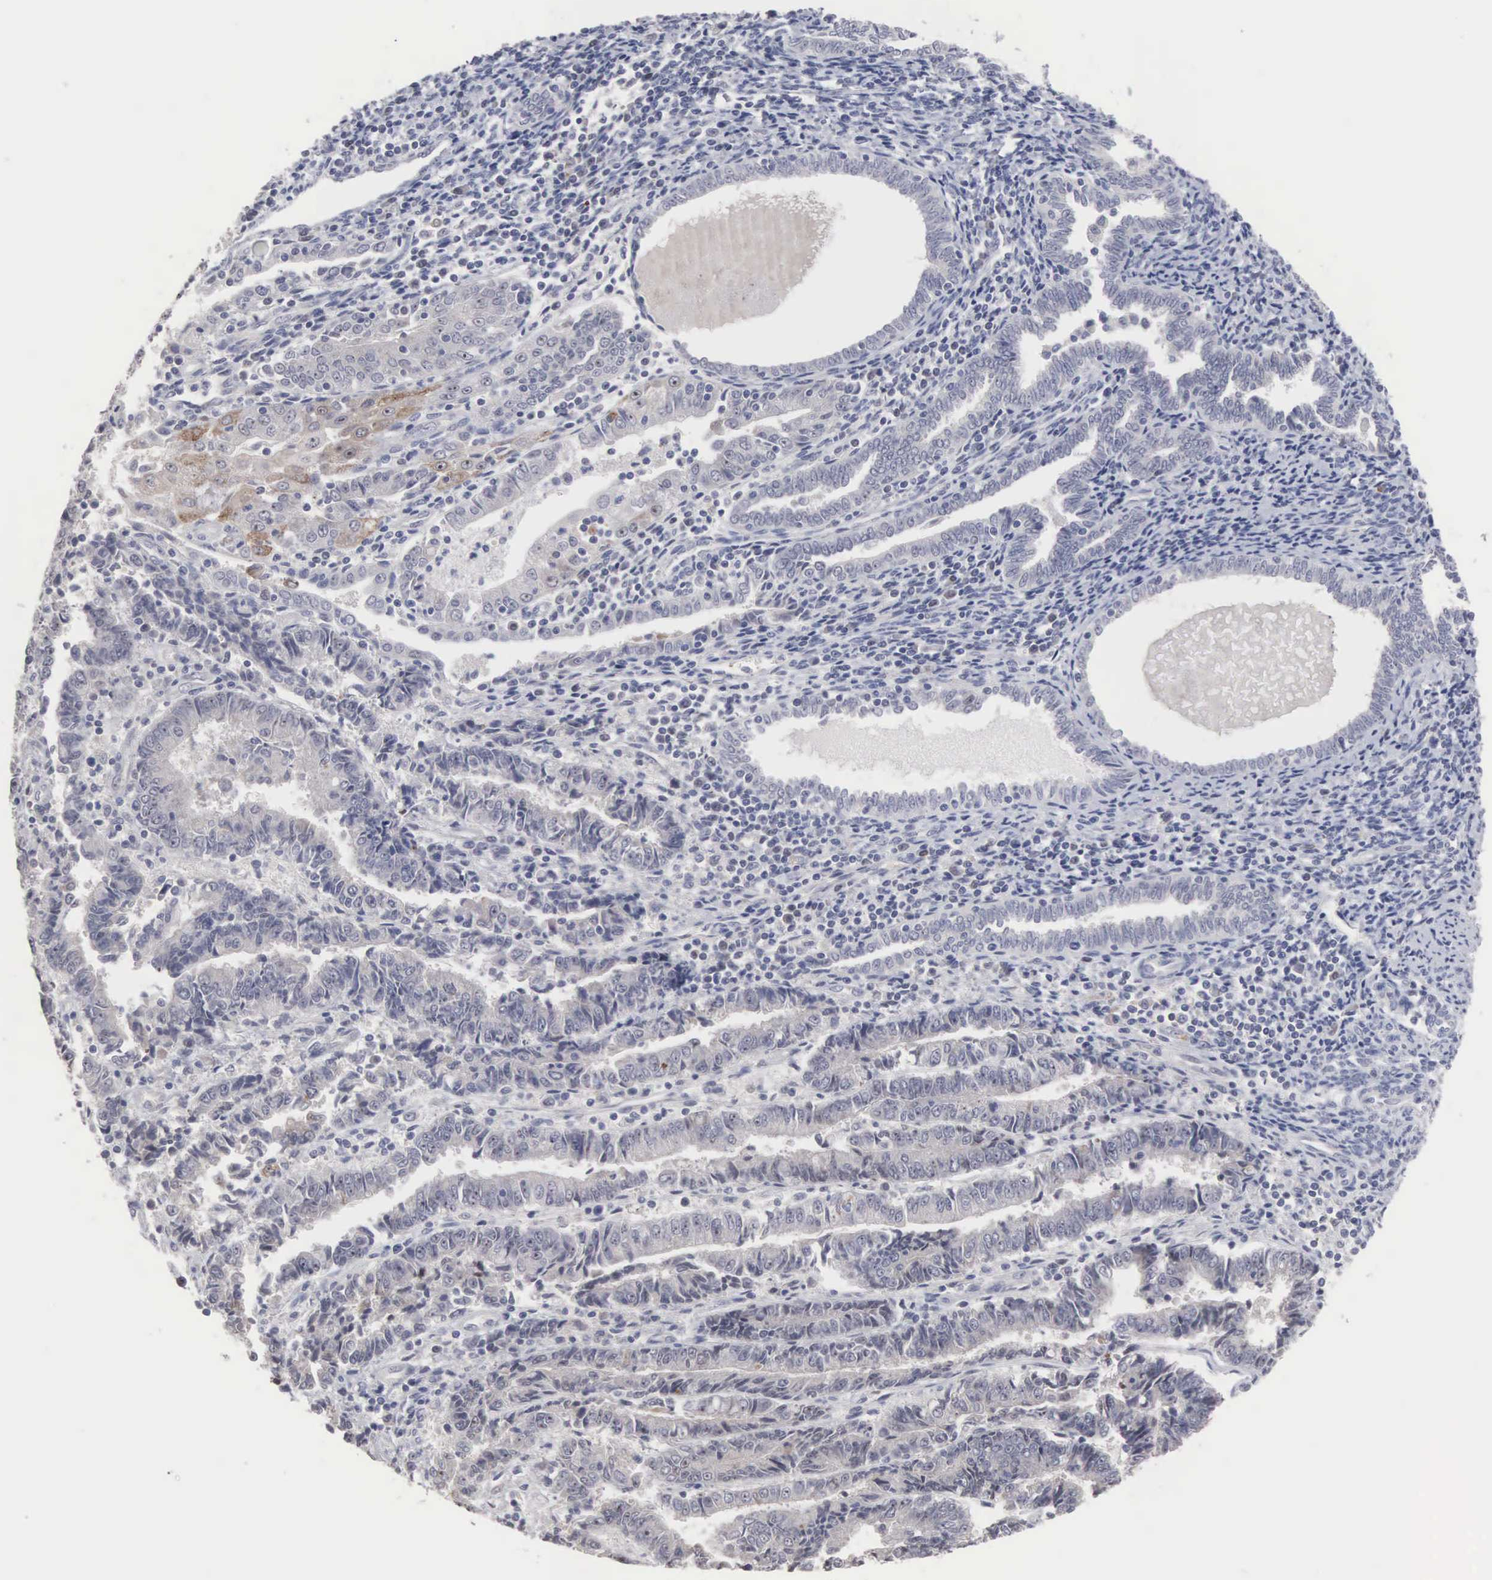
{"staining": {"intensity": "negative", "quantity": "none", "location": "none"}, "tissue": "endometrial cancer", "cell_type": "Tumor cells", "image_type": "cancer", "snomed": [{"axis": "morphology", "description": "Adenocarcinoma, NOS"}, {"axis": "topography", "description": "Endometrium"}], "caption": "Immunohistochemistry of human endometrial cancer (adenocarcinoma) shows no staining in tumor cells. Brightfield microscopy of immunohistochemistry stained with DAB (3,3'-diaminobenzidine) (brown) and hematoxylin (blue), captured at high magnification.", "gene": "ACOT4", "patient": {"sex": "female", "age": 75}}